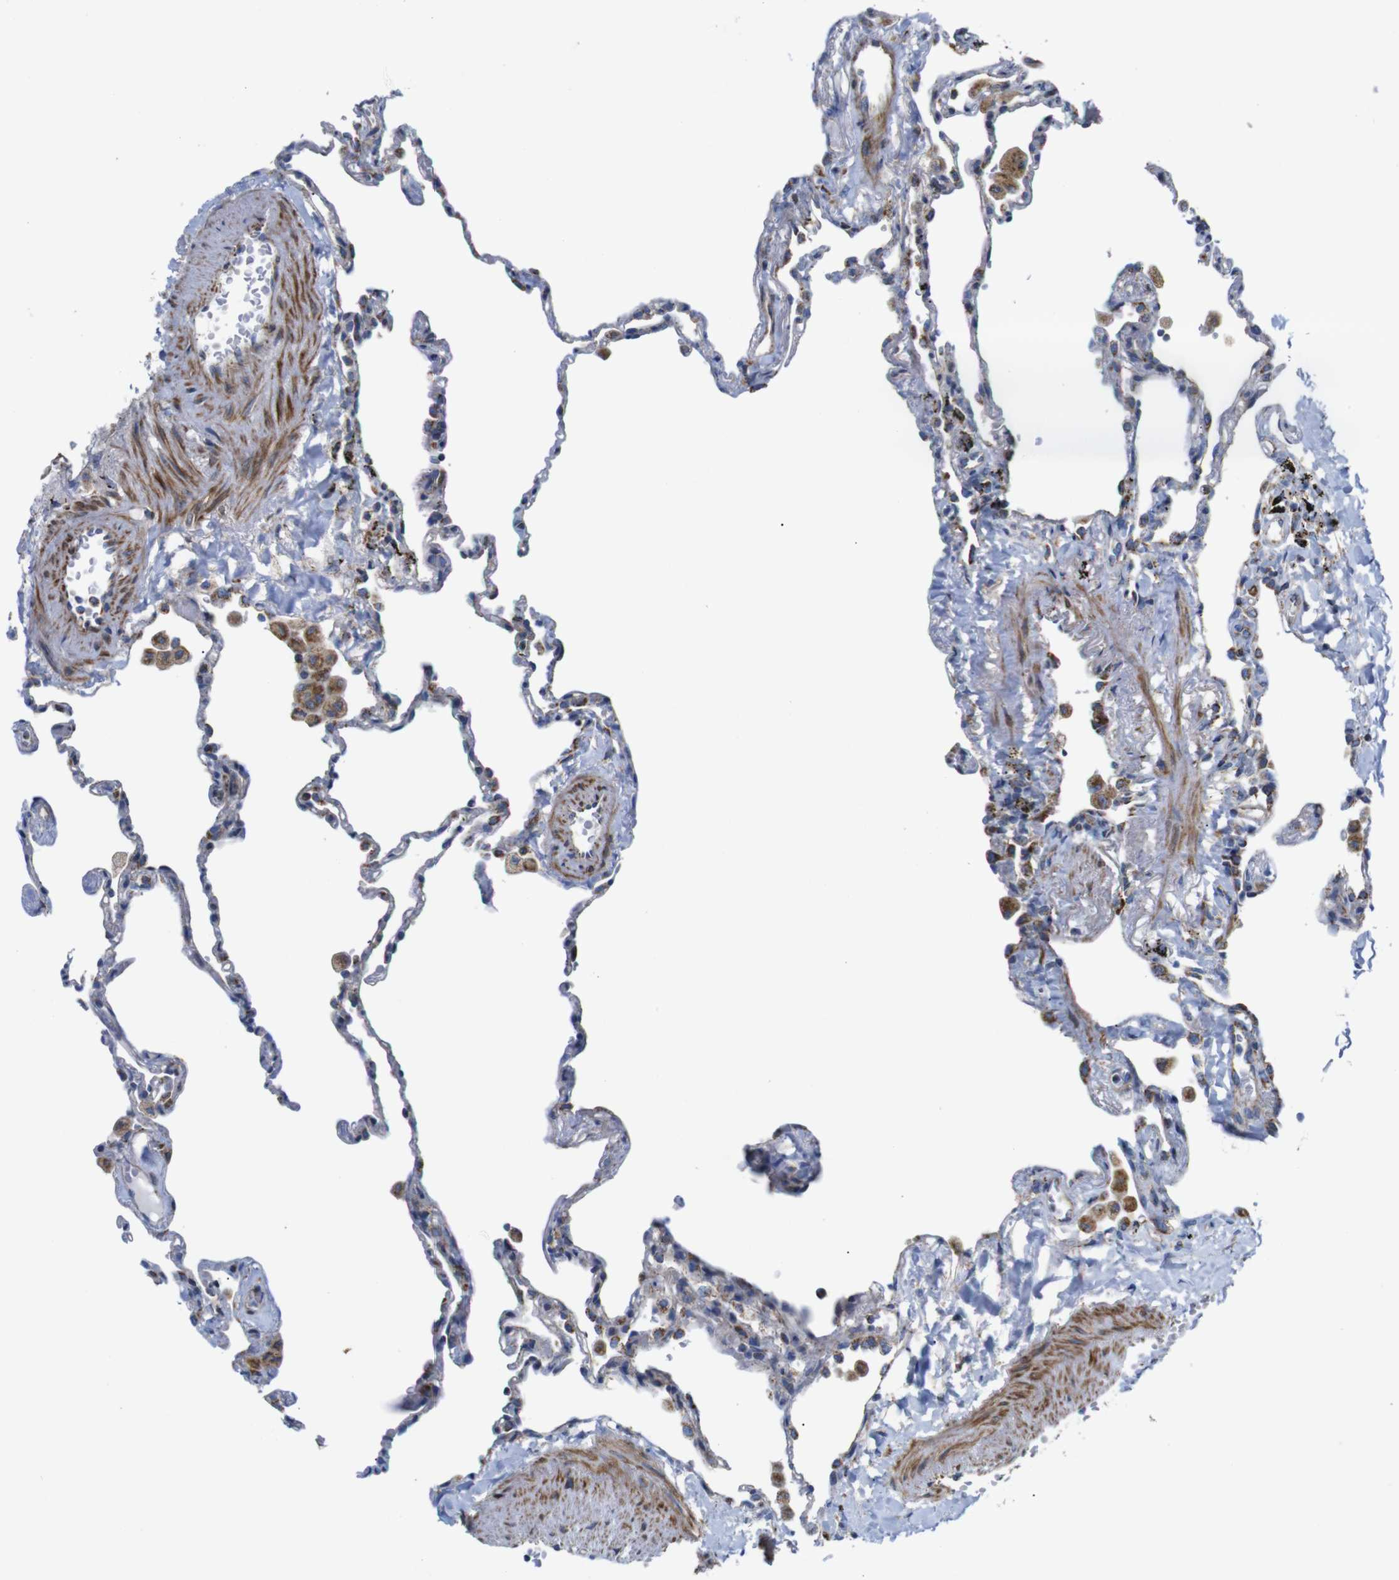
{"staining": {"intensity": "moderate", "quantity": "<25%", "location": "cytoplasmic/membranous"}, "tissue": "lung", "cell_type": "Alveolar cells", "image_type": "normal", "snomed": [{"axis": "morphology", "description": "Normal tissue, NOS"}, {"axis": "topography", "description": "Lung"}], "caption": "Benign lung shows moderate cytoplasmic/membranous positivity in about <25% of alveolar cells The staining was performed using DAB (3,3'-diaminobenzidine), with brown indicating positive protein expression. Nuclei are stained blue with hematoxylin..", "gene": "FAM171B", "patient": {"sex": "male", "age": 59}}